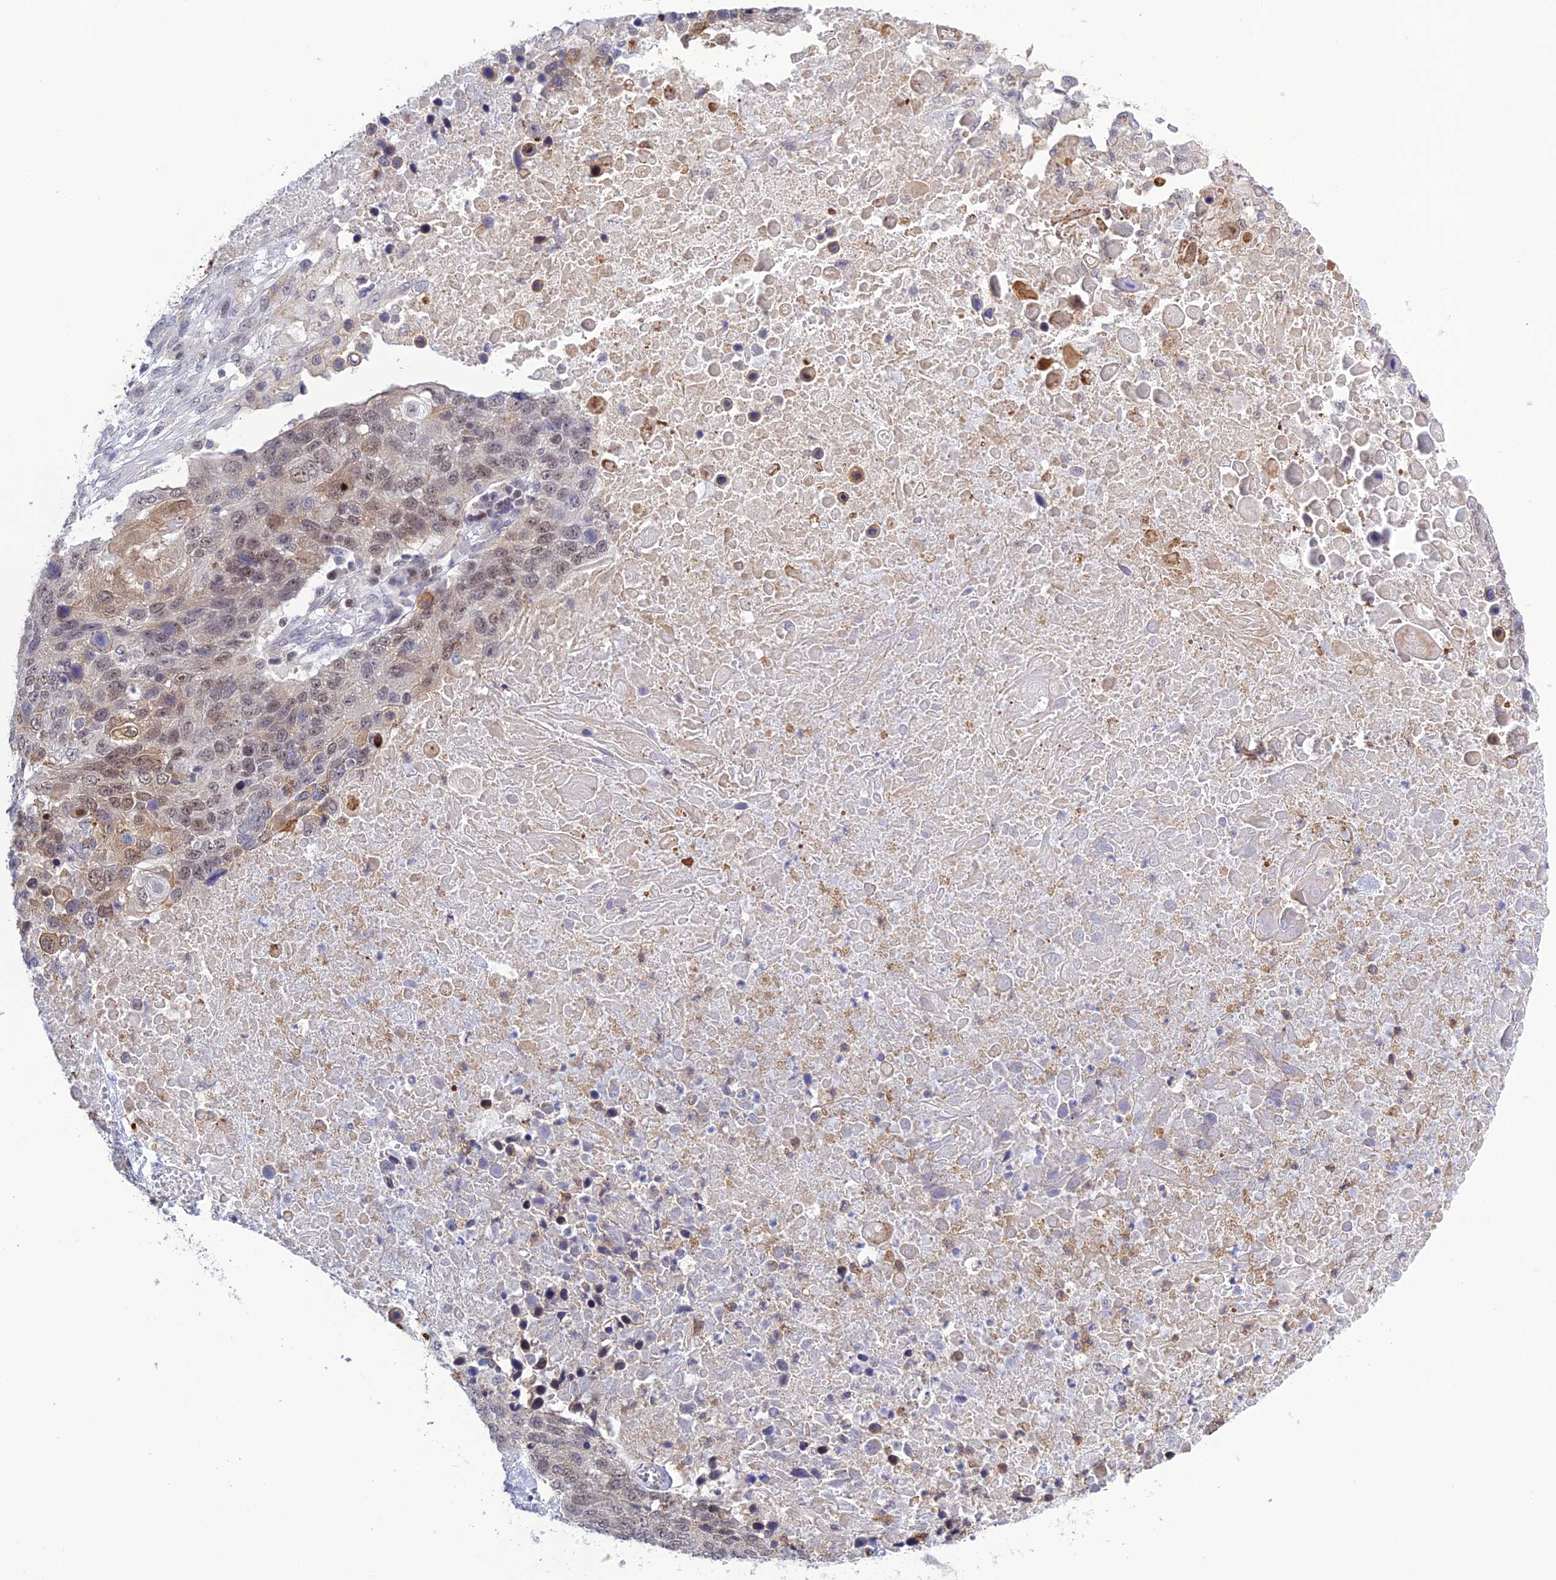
{"staining": {"intensity": "weak", "quantity": "25%-75%", "location": "nuclear"}, "tissue": "lung cancer", "cell_type": "Tumor cells", "image_type": "cancer", "snomed": [{"axis": "morphology", "description": "Normal tissue, NOS"}, {"axis": "morphology", "description": "Squamous cell carcinoma, NOS"}, {"axis": "topography", "description": "Lymph node"}, {"axis": "topography", "description": "Lung"}], "caption": "Immunohistochemical staining of lung squamous cell carcinoma displays weak nuclear protein positivity in approximately 25%-75% of tumor cells. Immunohistochemistry stains the protein of interest in brown and the nuclei are stained blue.", "gene": "TCEA1", "patient": {"sex": "male", "age": 66}}